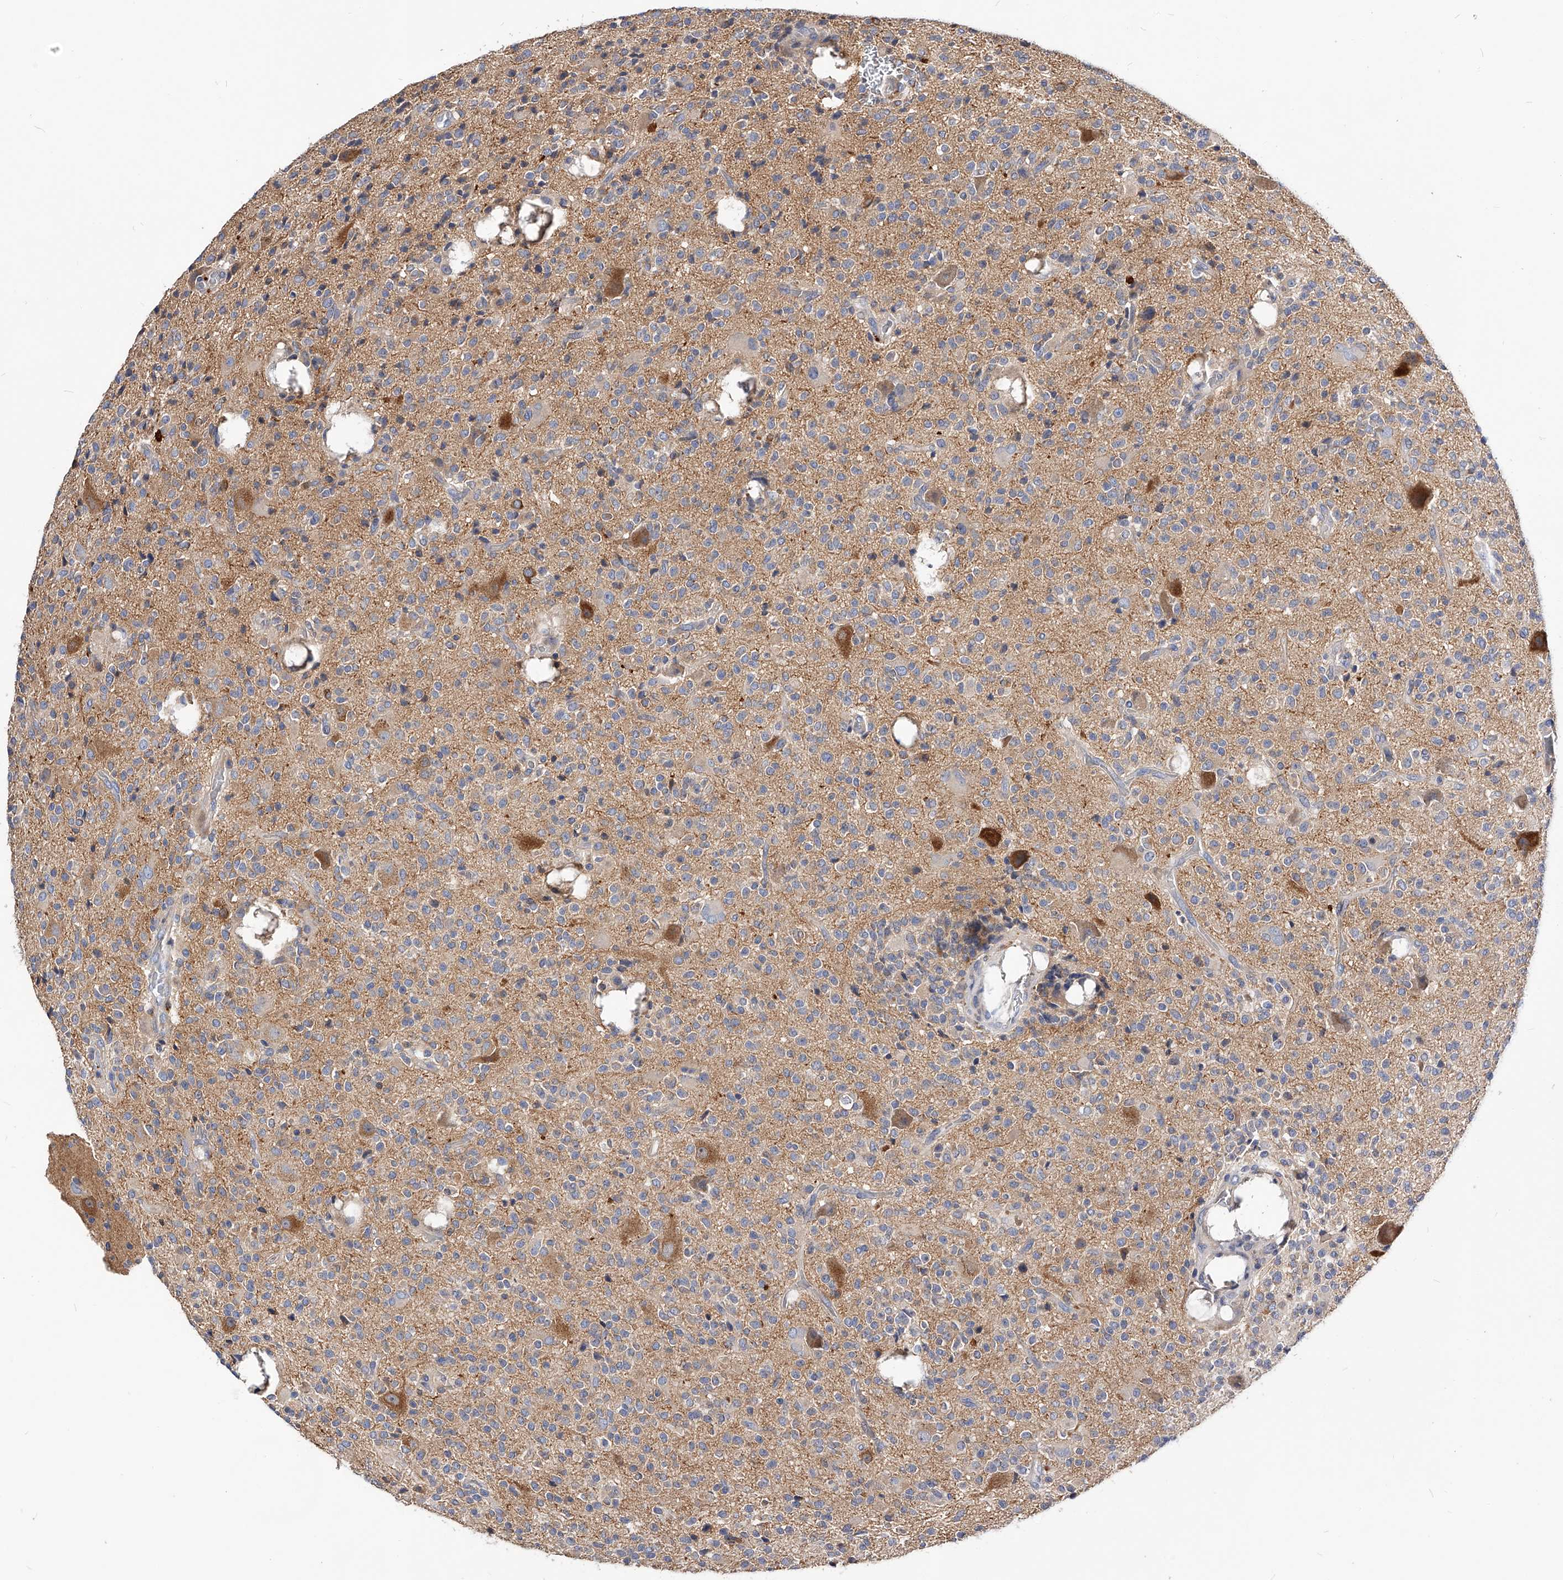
{"staining": {"intensity": "weak", "quantity": ">75%", "location": "cytoplasmic/membranous"}, "tissue": "glioma", "cell_type": "Tumor cells", "image_type": "cancer", "snomed": [{"axis": "morphology", "description": "Glioma, malignant, High grade"}, {"axis": "topography", "description": "Brain"}], "caption": "DAB immunohistochemical staining of glioma displays weak cytoplasmic/membranous protein staining in about >75% of tumor cells.", "gene": "ARL4C", "patient": {"sex": "male", "age": 34}}